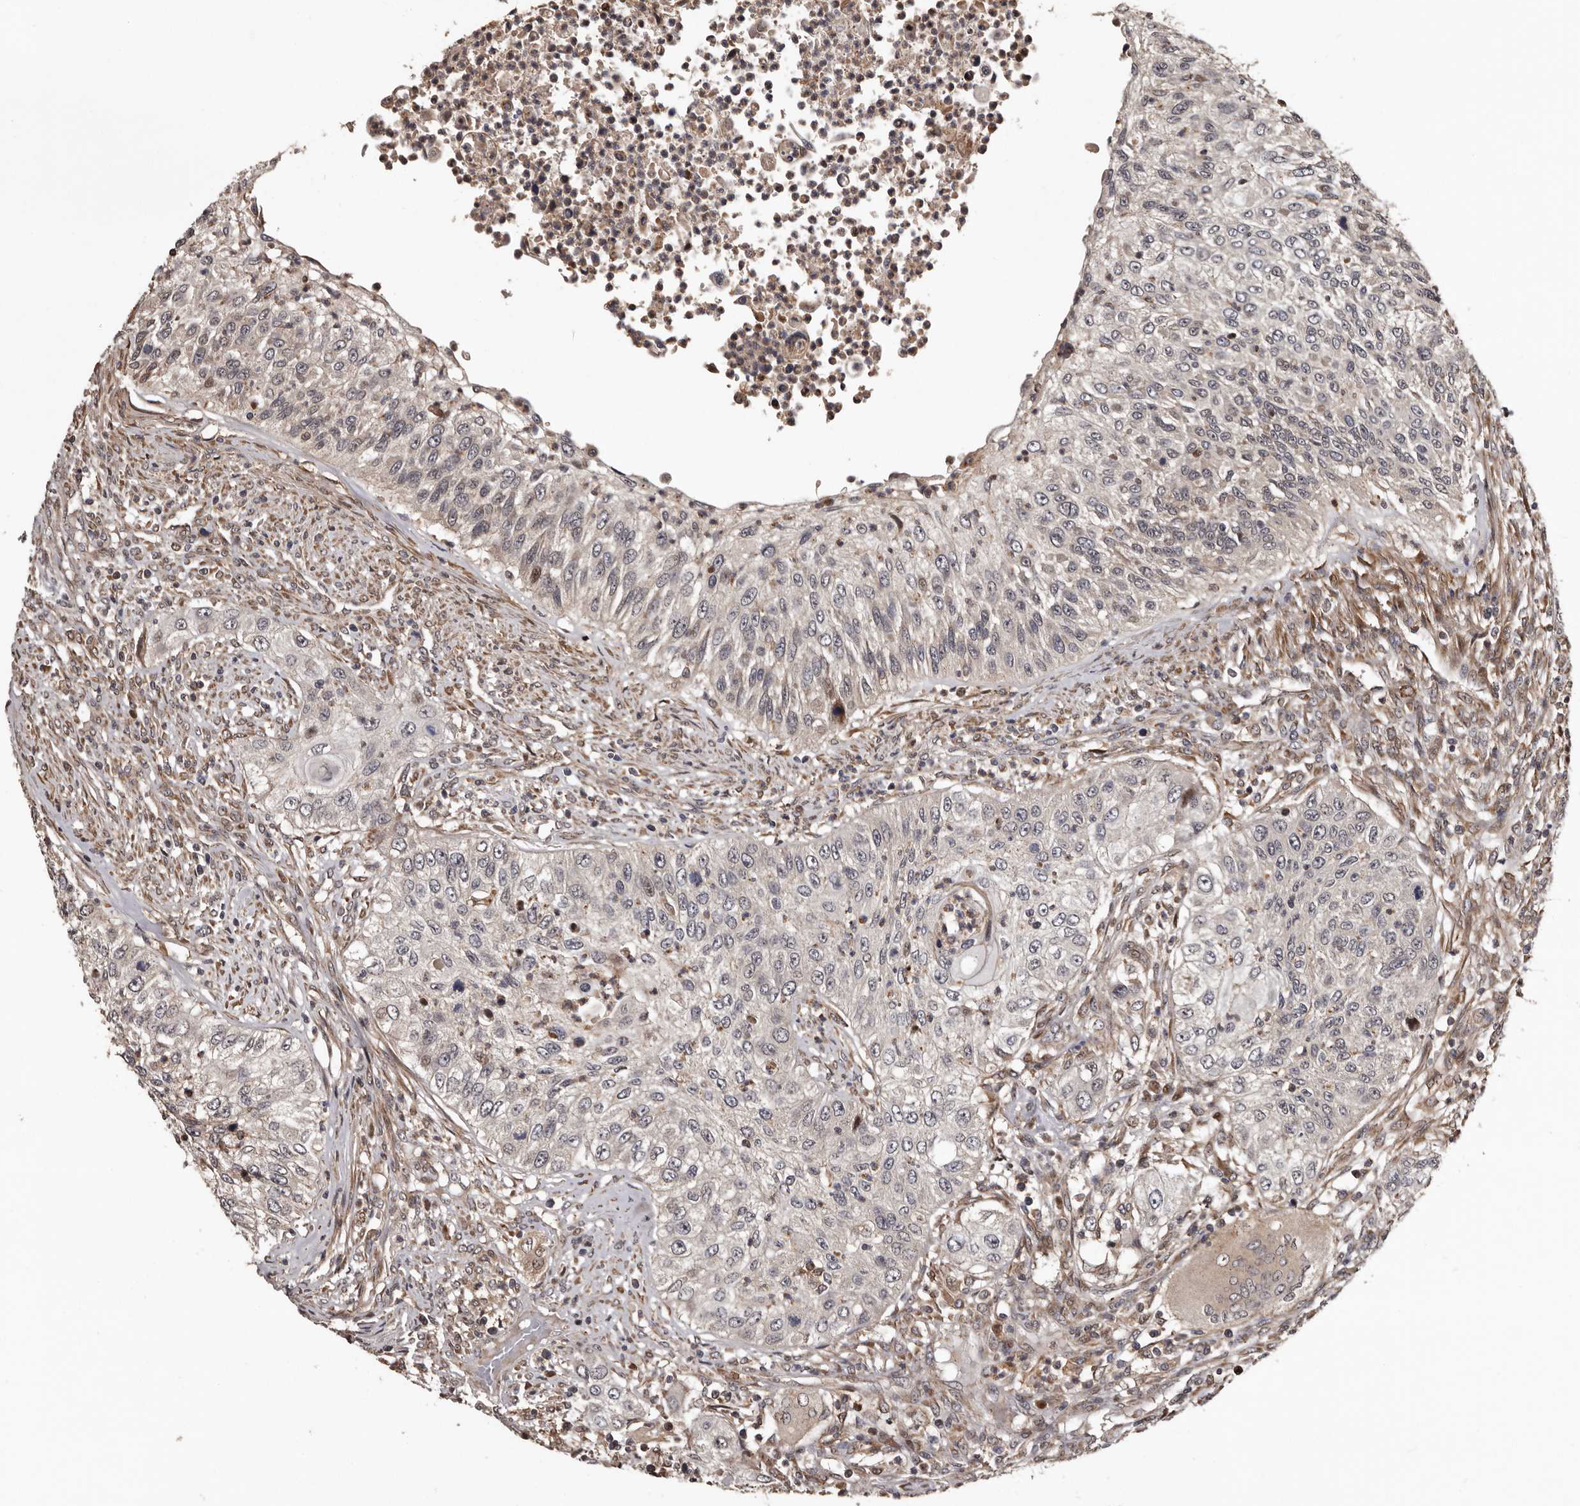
{"staining": {"intensity": "negative", "quantity": "none", "location": "none"}, "tissue": "urothelial cancer", "cell_type": "Tumor cells", "image_type": "cancer", "snomed": [{"axis": "morphology", "description": "Urothelial carcinoma, High grade"}, {"axis": "topography", "description": "Urinary bladder"}], "caption": "This histopathology image is of high-grade urothelial carcinoma stained with immunohistochemistry to label a protein in brown with the nuclei are counter-stained blue. There is no expression in tumor cells. (Brightfield microscopy of DAB immunohistochemistry (IHC) at high magnification).", "gene": "SERTAD4", "patient": {"sex": "female", "age": 60}}